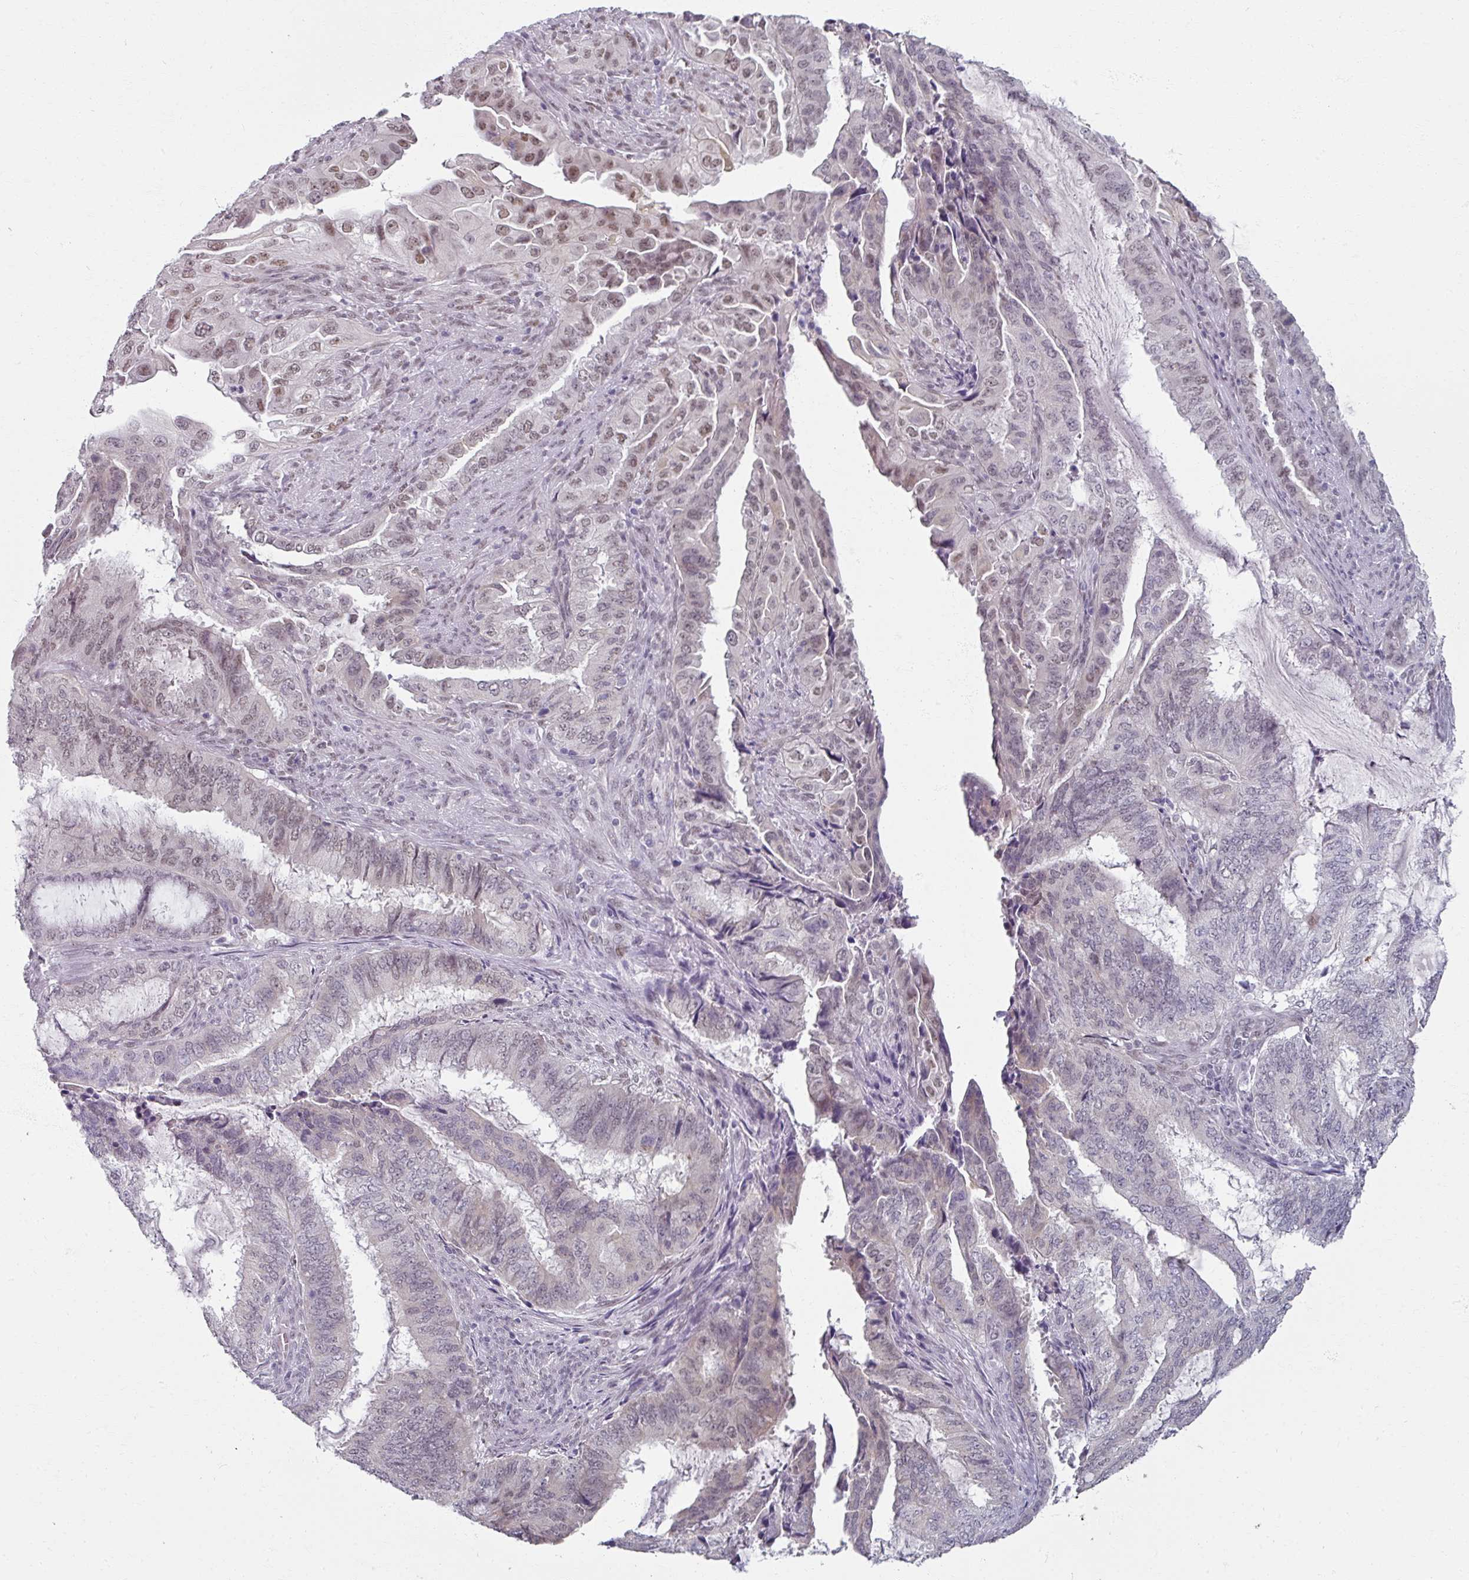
{"staining": {"intensity": "moderate", "quantity": "25%-75%", "location": "nuclear"}, "tissue": "endometrial cancer", "cell_type": "Tumor cells", "image_type": "cancer", "snomed": [{"axis": "morphology", "description": "Adenocarcinoma, NOS"}, {"axis": "topography", "description": "Endometrium"}], "caption": "Adenocarcinoma (endometrial) stained with a brown dye displays moderate nuclear positive positivity in approximately 25%-75% of tumor cells.", "gene": "RIPOR3", "patient": {"sex": "female", "age": 51}}